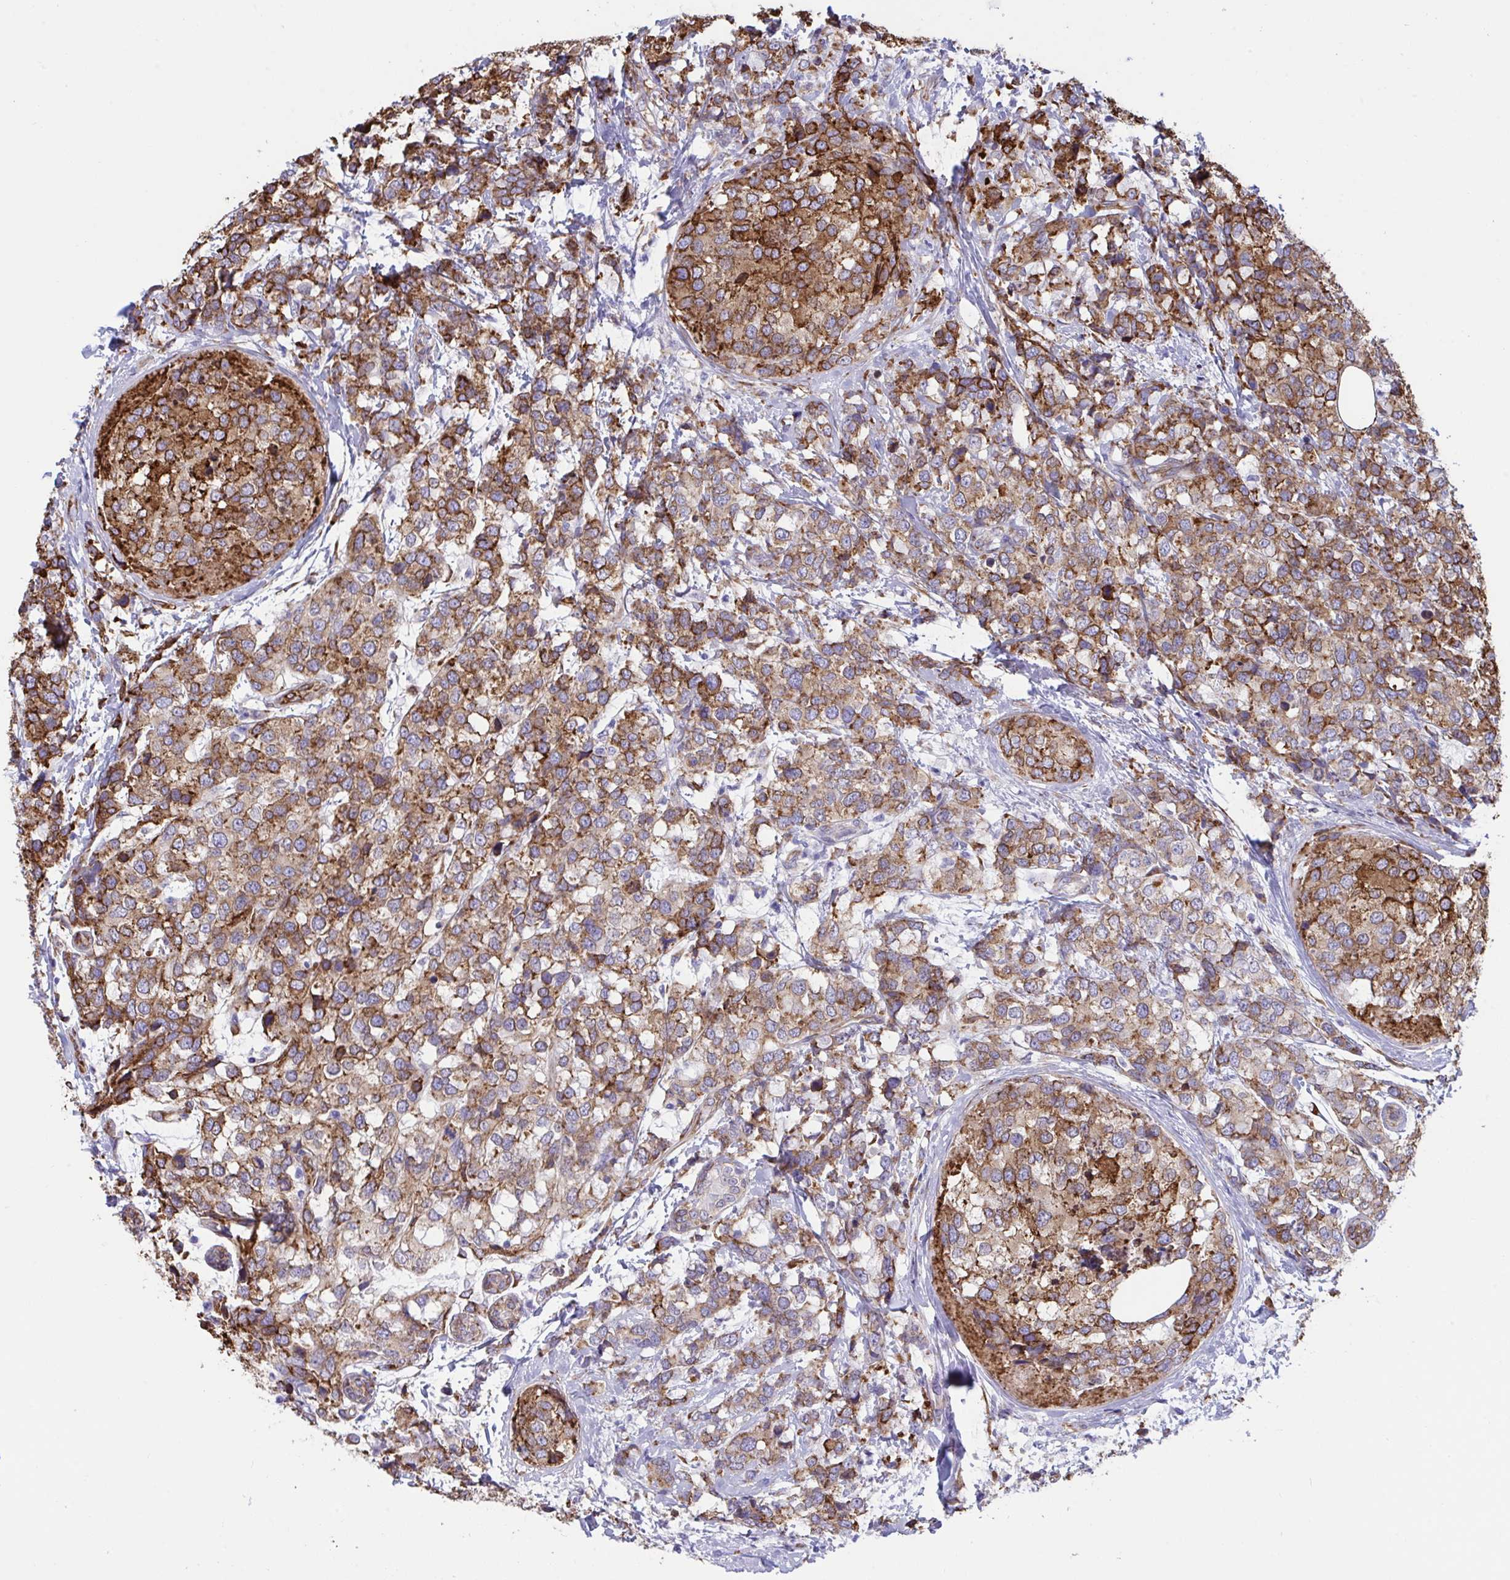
{"staining": {"intensity": "strong", "quantity": ">75%", "location": "cytoplasmic/membranous"}, "tissue": "breast cancer", "cell_type": "Tumor cells", "image_type": "cancer", "snomed": [{"axis": "morphology", "description": "Lobular carcinoma"}, {"axis": "topography", "description": "Breast"}], "caption": "Strong cytoplasmic/membranous expression is identified in approximately >75% of tumor cells in lobular carcinoma (breast).", "gene": "ASPH", "patient": {"sex": "female", "age": 59}}